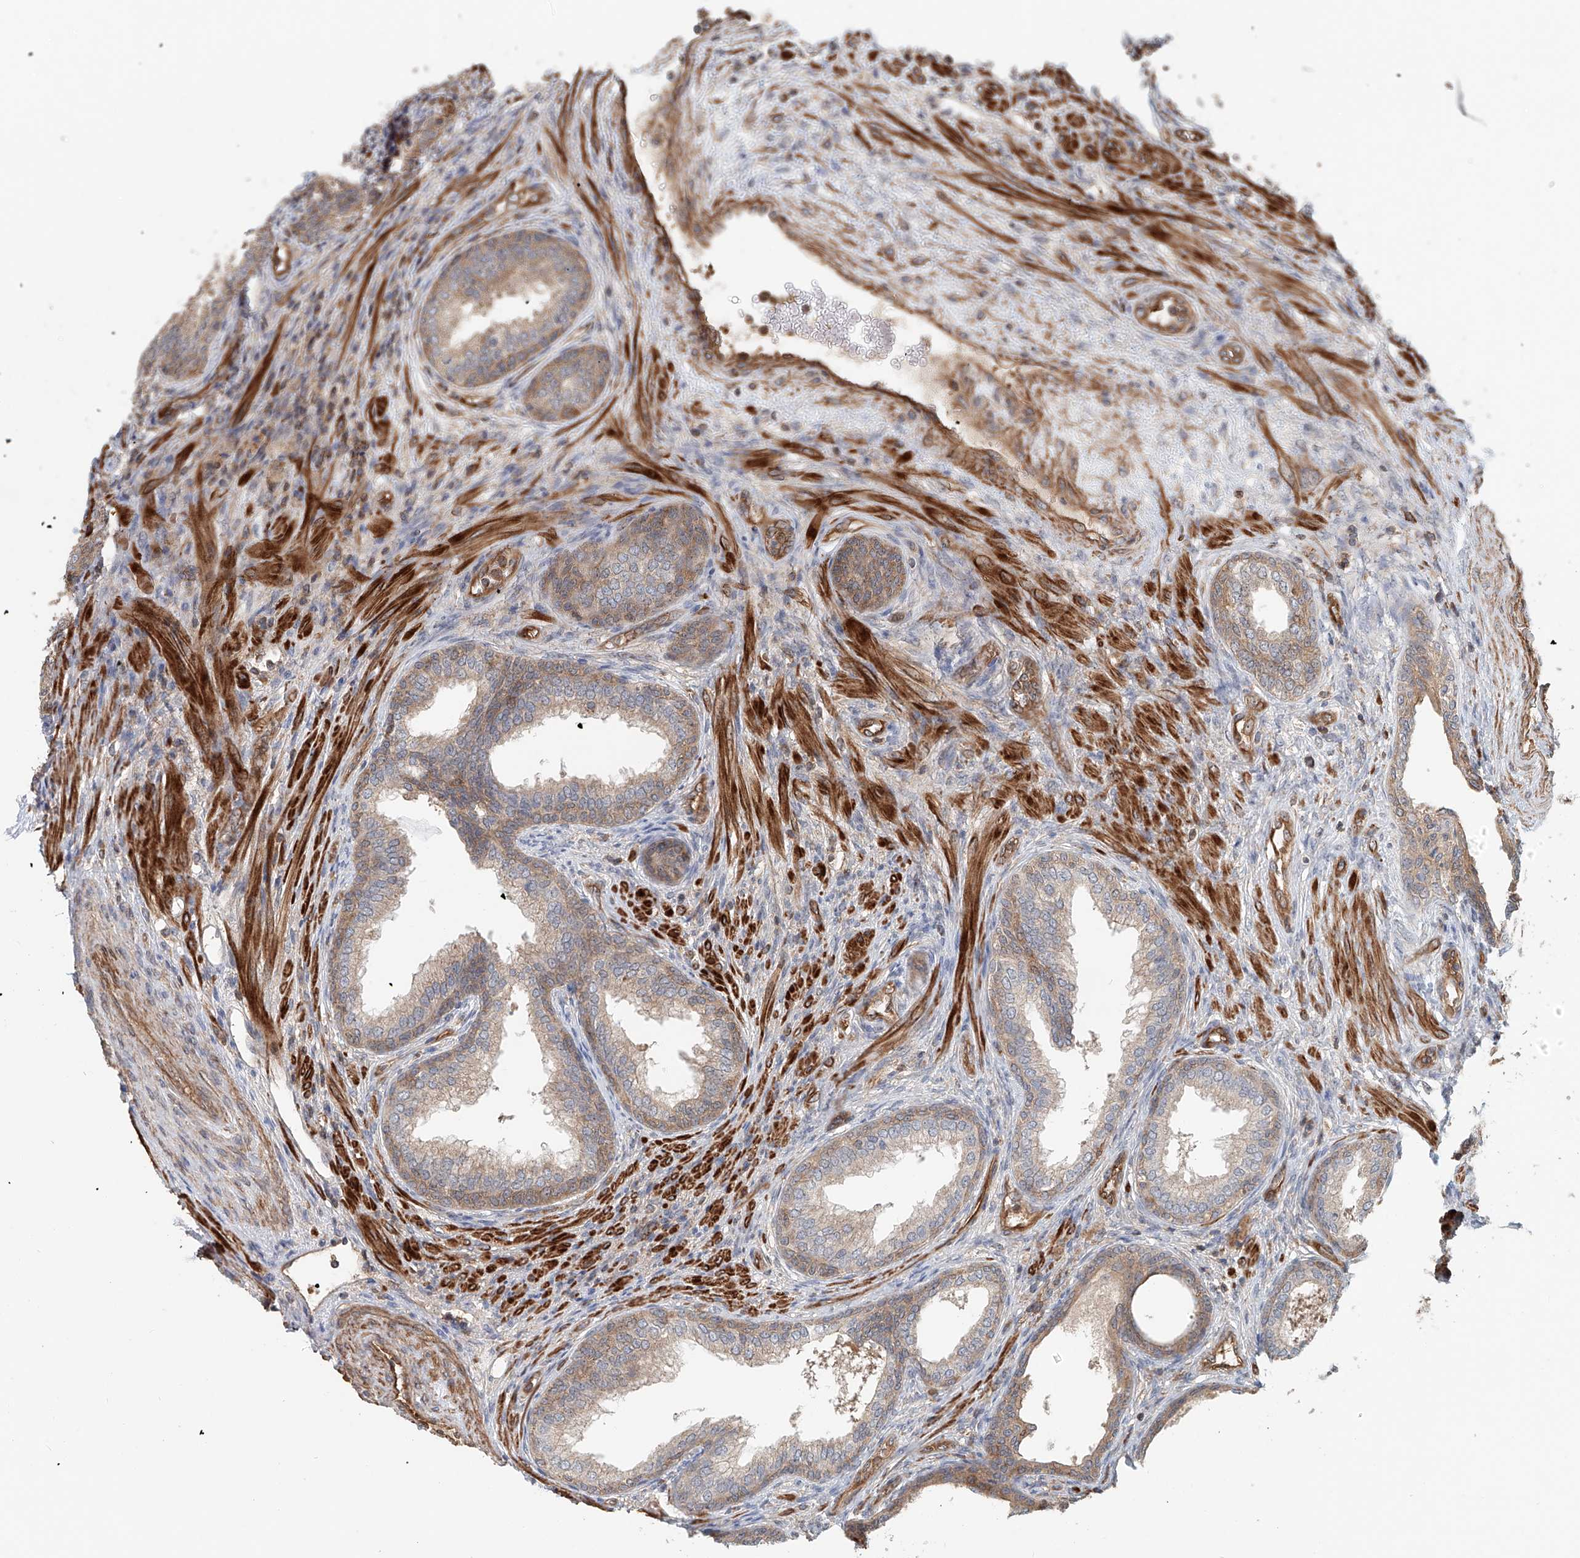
{"staining": {"intensity": "weak", "quantity": "25%-75%", "location": "cytoplasmic/membranous"}, "tissue": "prostate", "cell_type": "Glandular cells", "image_type": "normal", "snomed": [{"axis": "morphology", "description": "Normal tissue, NOS"}, {"axis": "topography", "description": "Prostate"}], "caption": "Approximately 25%-75% of glandular cells in benign human prostate reveal weak cytoplasmic/membranous protein expression as visualized by brown immunohistochemical staining.", "gene": "FRYL", "patient": {"sex": "male", "age": 76}}